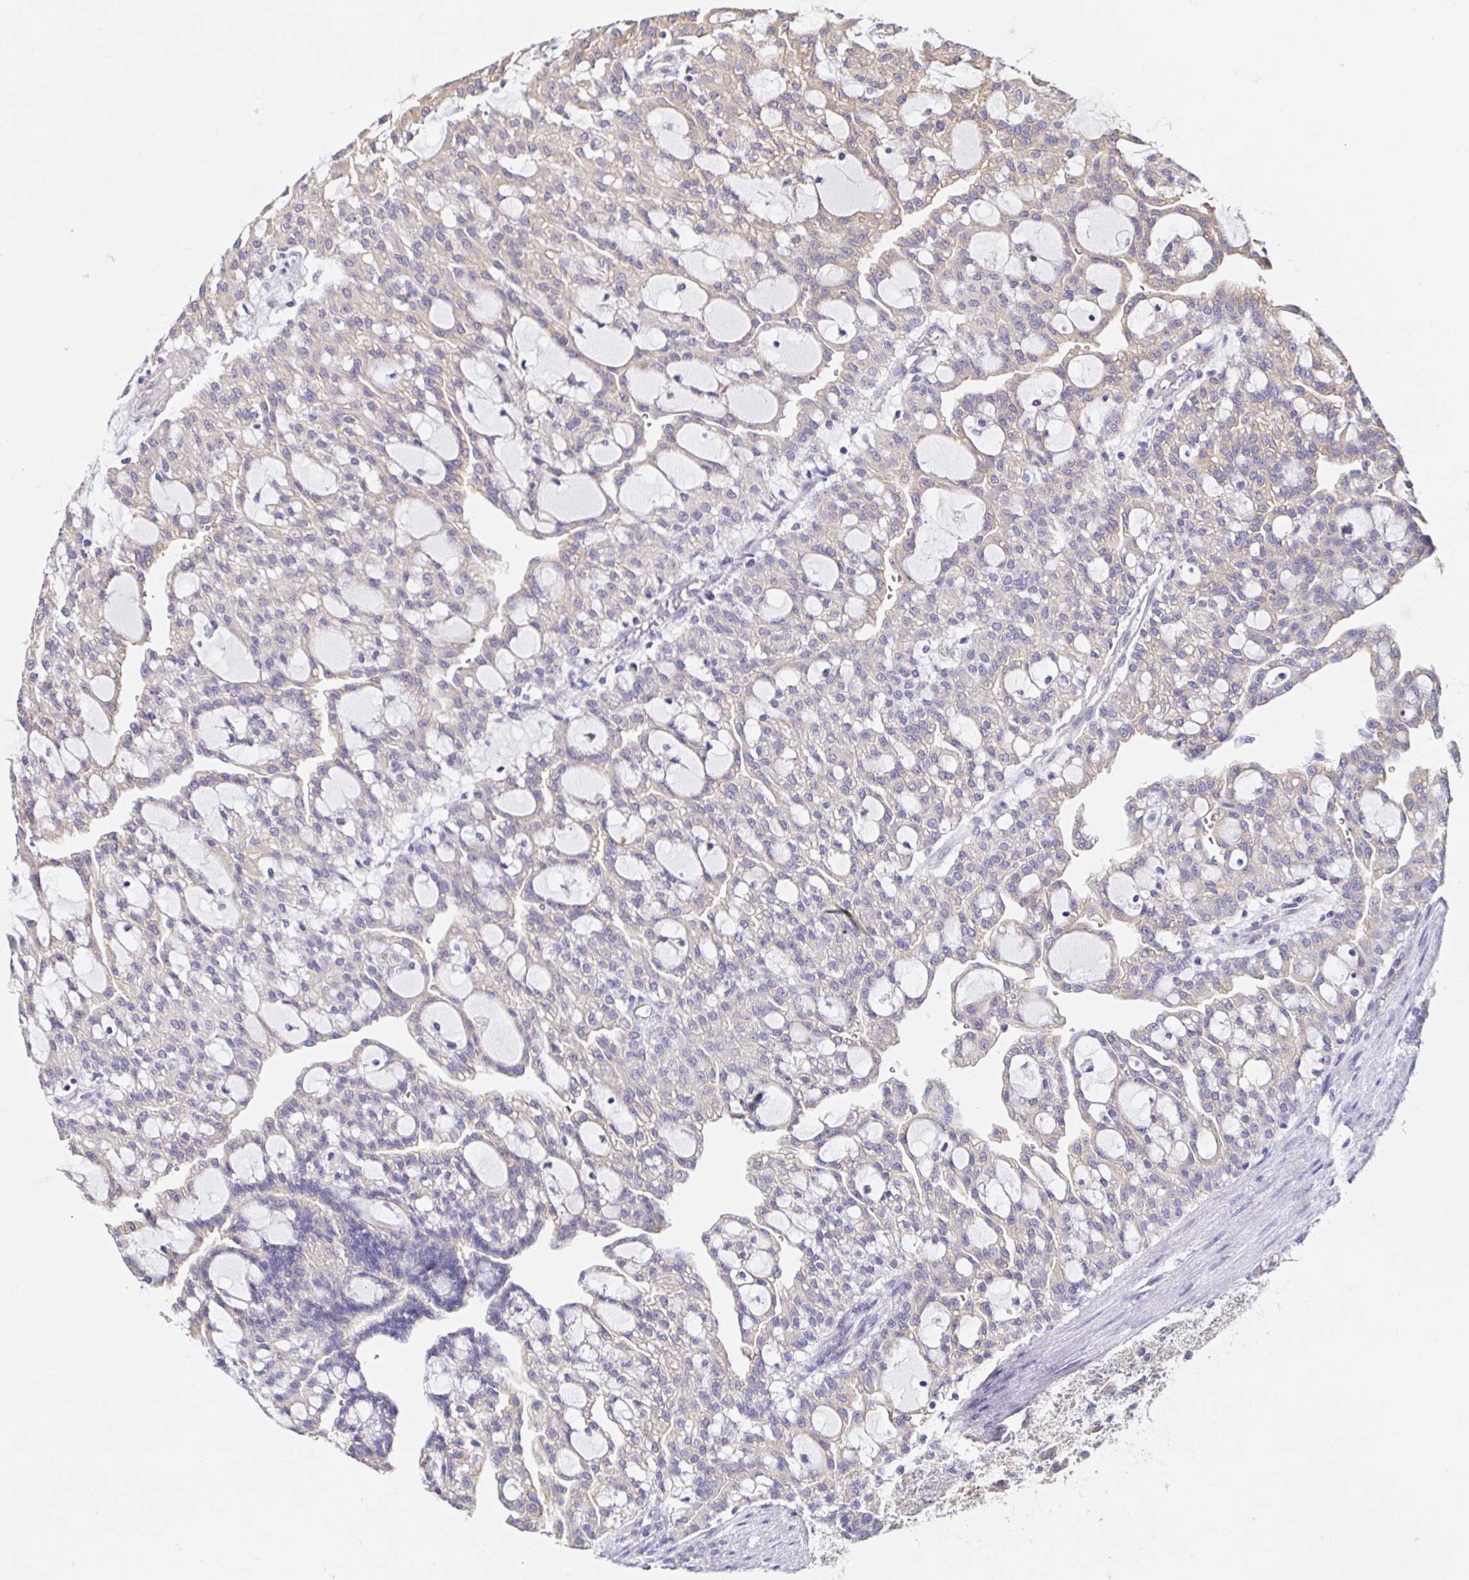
{"staining": {"intensity": "weak", "quantity": "25%-75%", "location": "cytoplasmic/membranous"}, "tissue": "renal cancer", "cell_type": "Tumor cells", "image_type": "cancer", "snomed": [{"axis": "morphology", "description": "Adenocarcinoma, NOS"}, {"axis": "topography", "description": "Kidney"}], "caption": "Adenocarcinoma (renal) was stained to show a protein in brown. There is low levels of weak cytoplasmic/membranous positivity in approximately 25%-75% of tumor cells. The staining was performed using DAB to visualize the protein expression in brown, while the nuclei were stained in blue with hematoxylin (Magnification: 20x).", "gene": "RSRP1", "patient": {"sex": "male", "age": 63}}